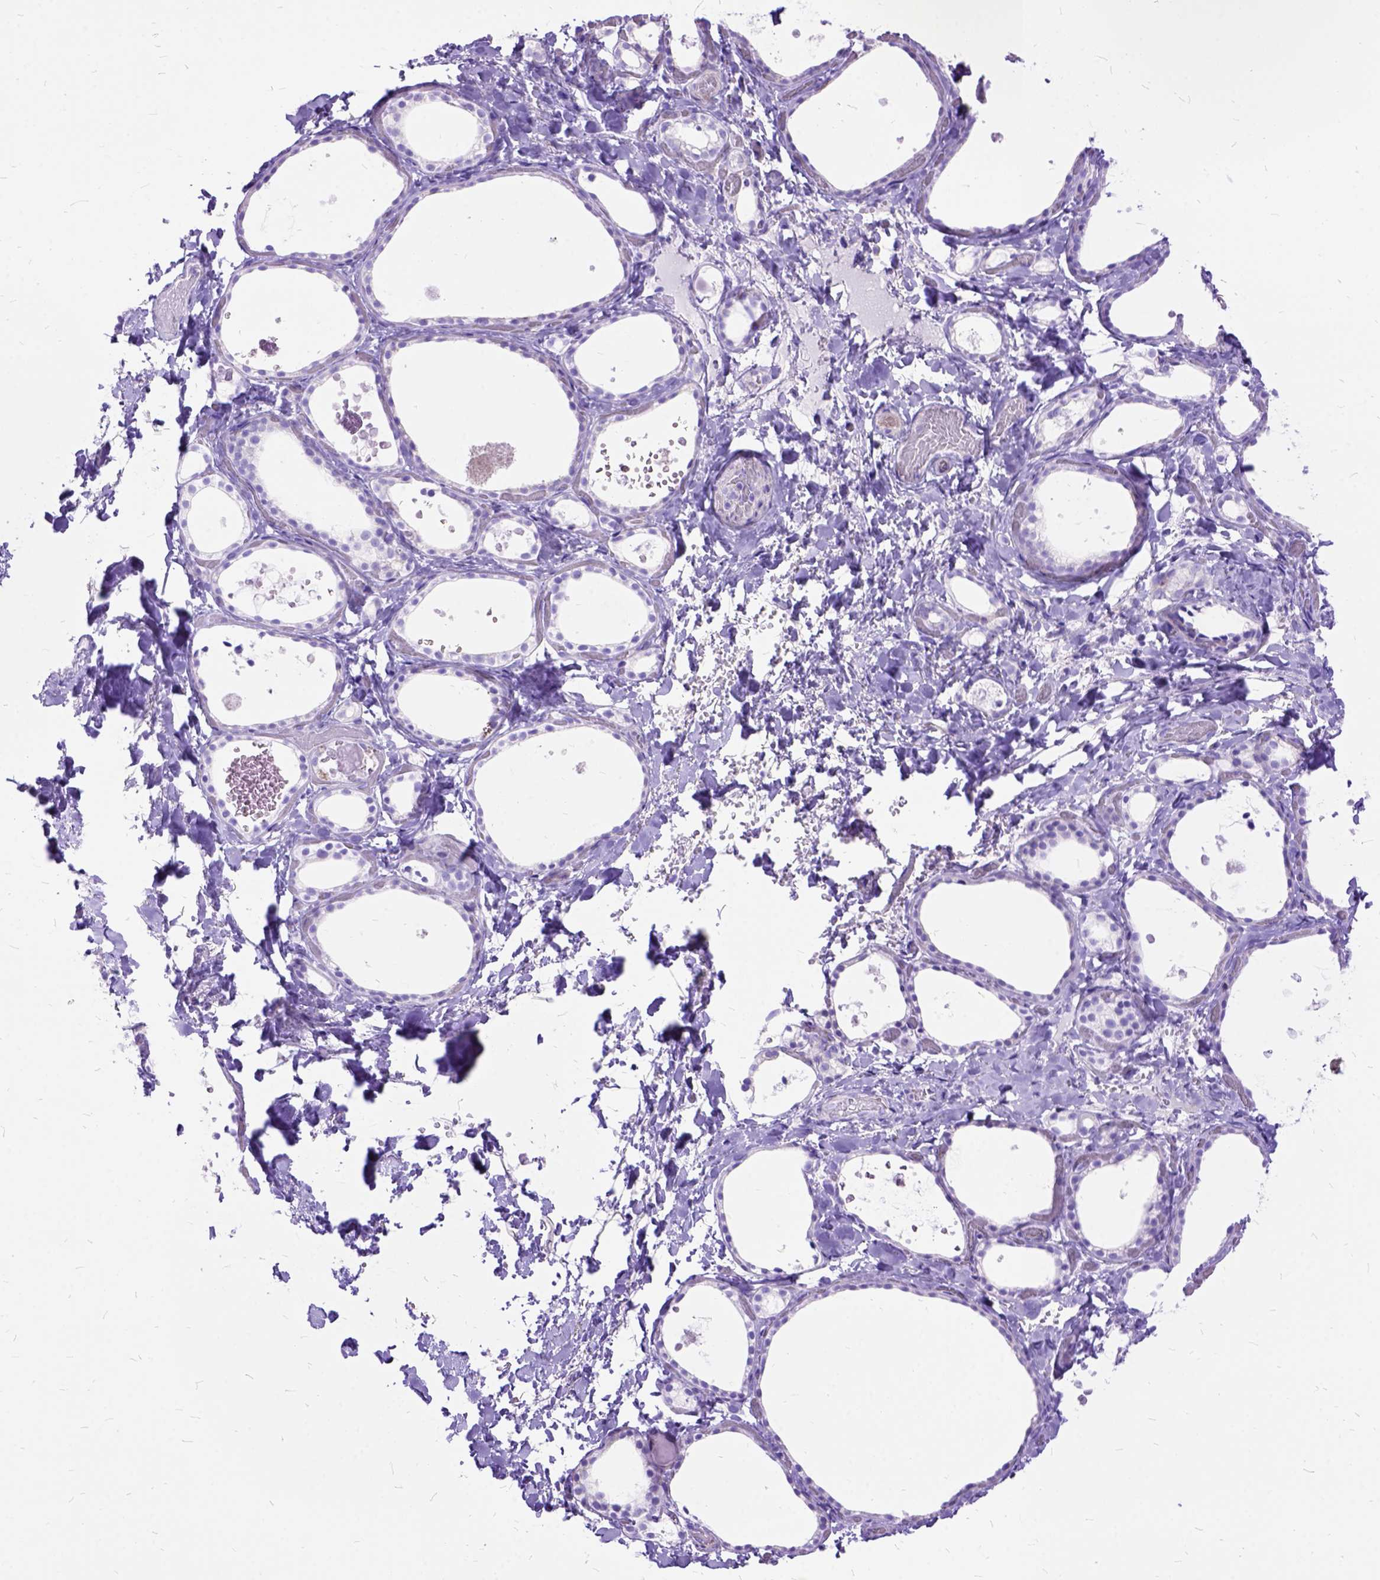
{"staining": {"intensity": "negative", "quantity": "none", "location": "none"}, "tissue": "thyroid gland", "cell_type": "Glandular cells", "image_type": "normal", "snomed": [{"axis": "morphology", "description": "Normal tissue, NOS"}, {"axis": "topography", "description": "Thyroid gland"}], "caption": "Benign thyroid gland was stained to show a protein in brown. There is no significant expression in glandular cells. The staining is performed using DAB brown chromogen with nuclei counter-stained in using hematoxylin.", "gene": "DNAH2", "patient": {"sex": "female", "age": 56}}